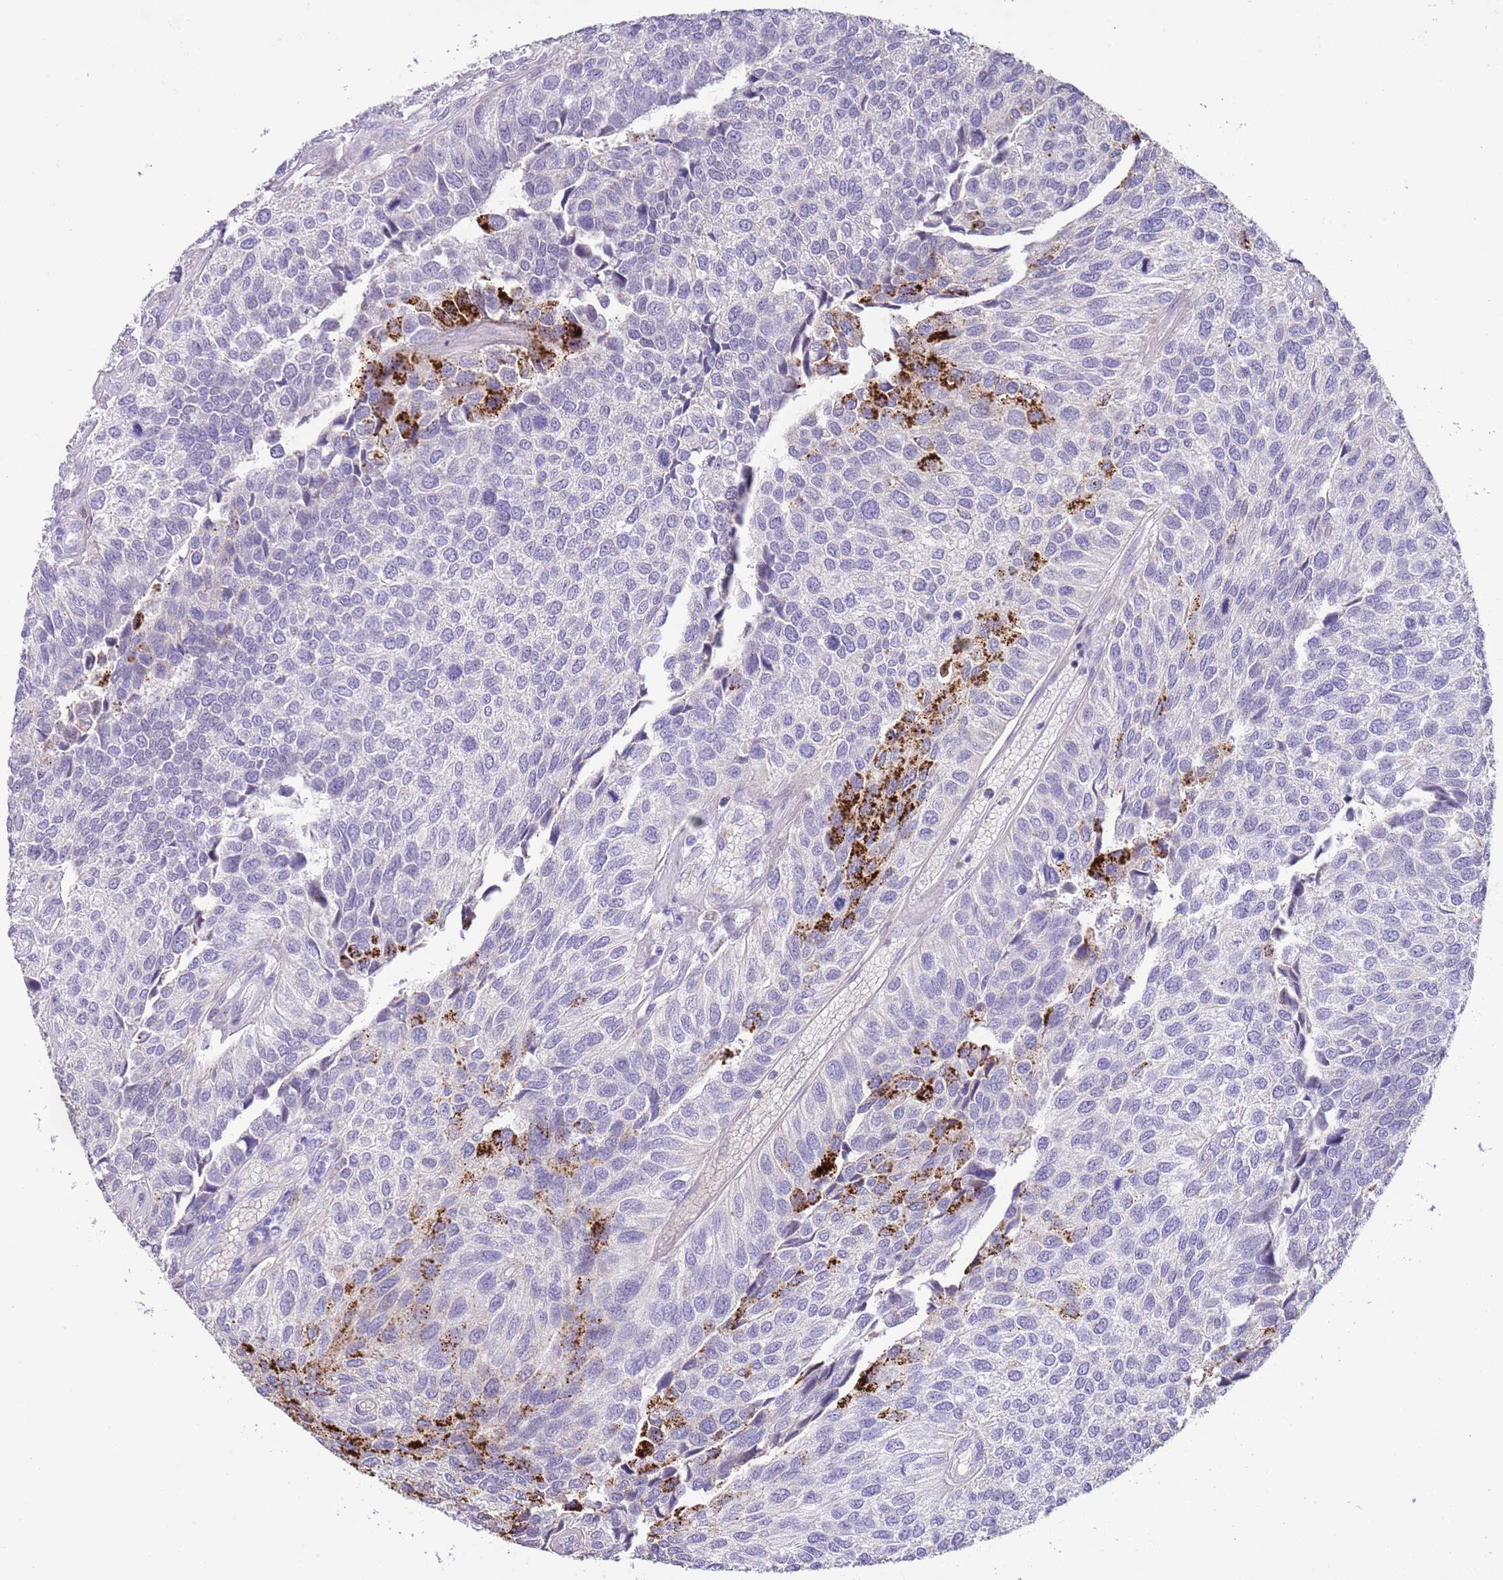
{"staining": {"intensity": "strong", "quantity": "<25%", "location": "cytoplasmic/membranous"}, "tissue": "urothelial cancer", "cell_type": "Tumor cells", "image_type": "cancer", "snomed": [{"axis": "morphology", "description": "Urothelial carcinoma, NOS"}, {"axis": "topography", "description": "Urinary bladder"}], "caption": "Immunohistochemistry staining of urothelial cancer, which reveals medium levels of strong cytoplasmic/membranous positivity in about <25% of tumor cells indicating strong cytoplasmic/membranous protein positivity. The staining was performed using DAB (3,3'-diaminobenzidine) (brown) for protein detection and nuclei were counterstained in hematoxylin (blue).", "gene": "ABHD17C", "patient": {"sex": "male", "age": 55}}